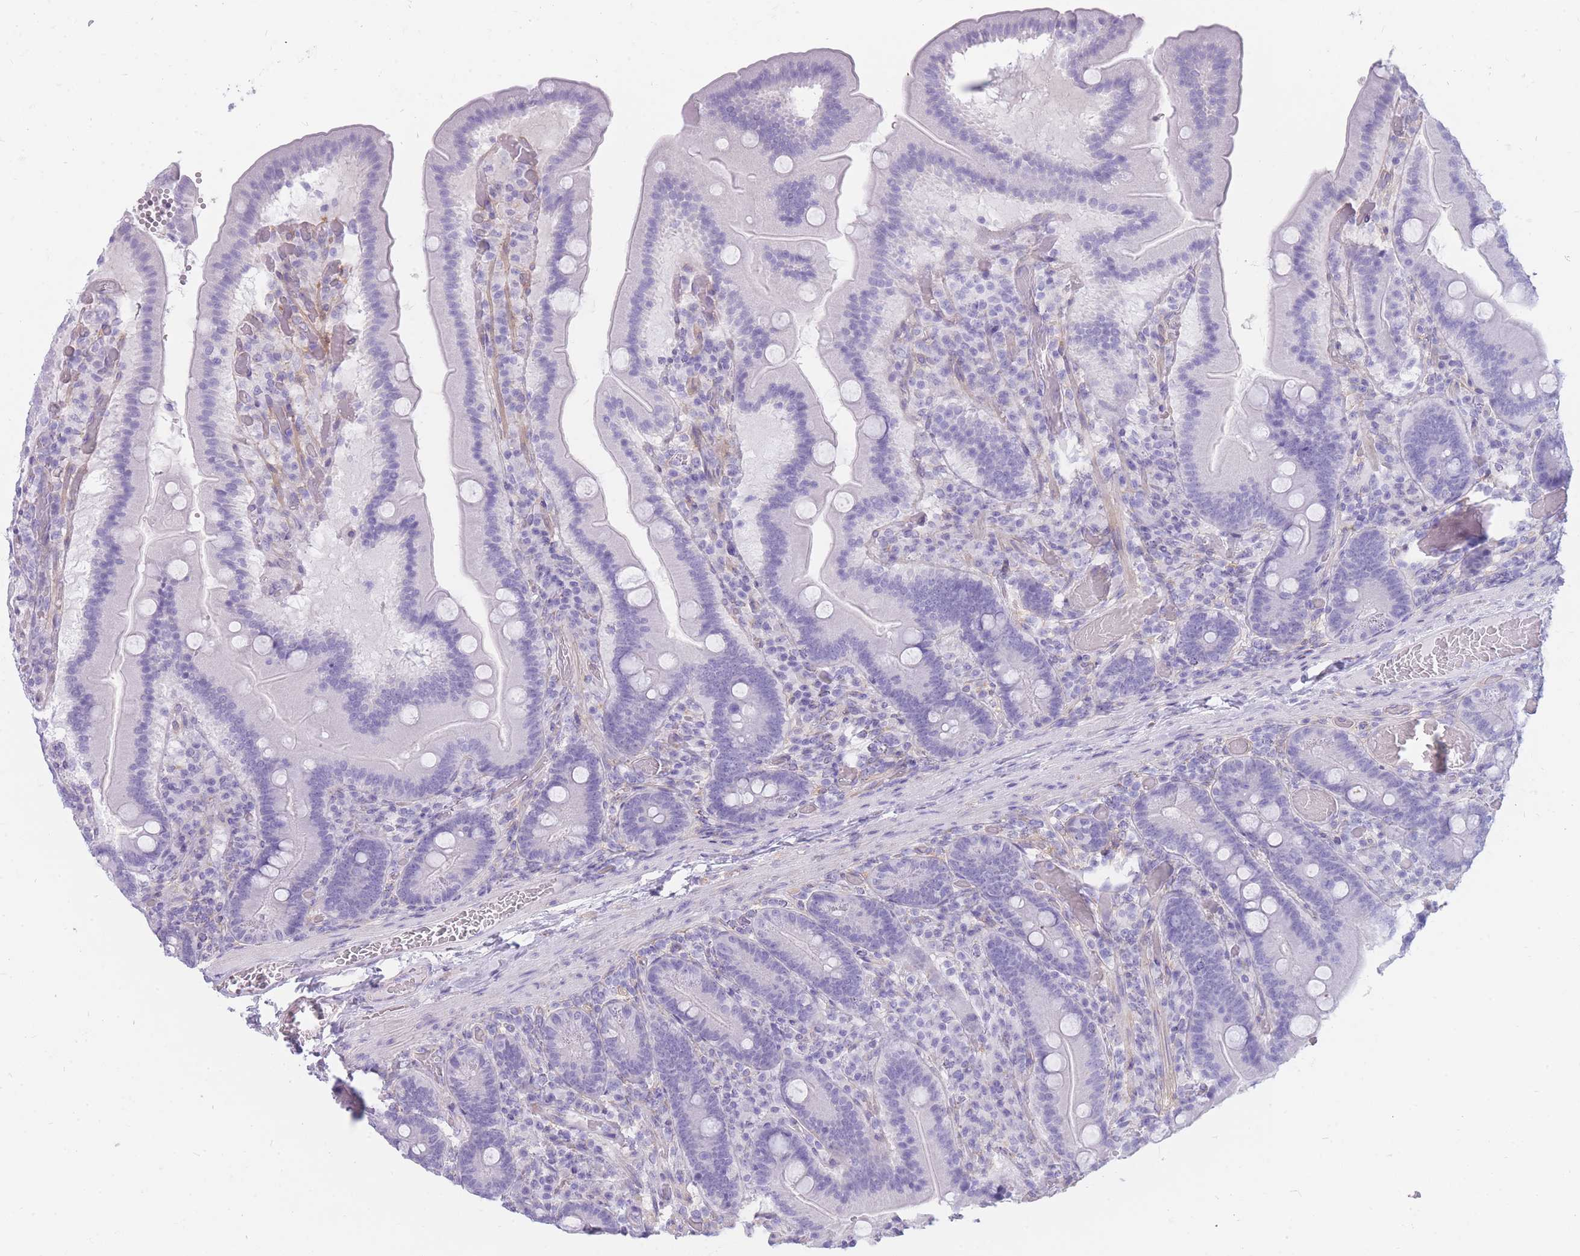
{"staining": {"intensity": "negative", "quantity": "none", "location": "none"}, "tissue": "duodenum", "cell_type": "Glandular cells", "image_type": "normal", "snomed": [{"axis": "morphology", "description": "Normal tissue, NOS"}, {"axis": "topography", "description": "Duodenum"}], "caption": "DAB (3,3'-diaminobenzidine) immunohistochemical staining of normal human duodenum reveals no significant expression in glandular cells.", "gene": "MTSS2", "patient": {"sex": "female", "age": 62}}